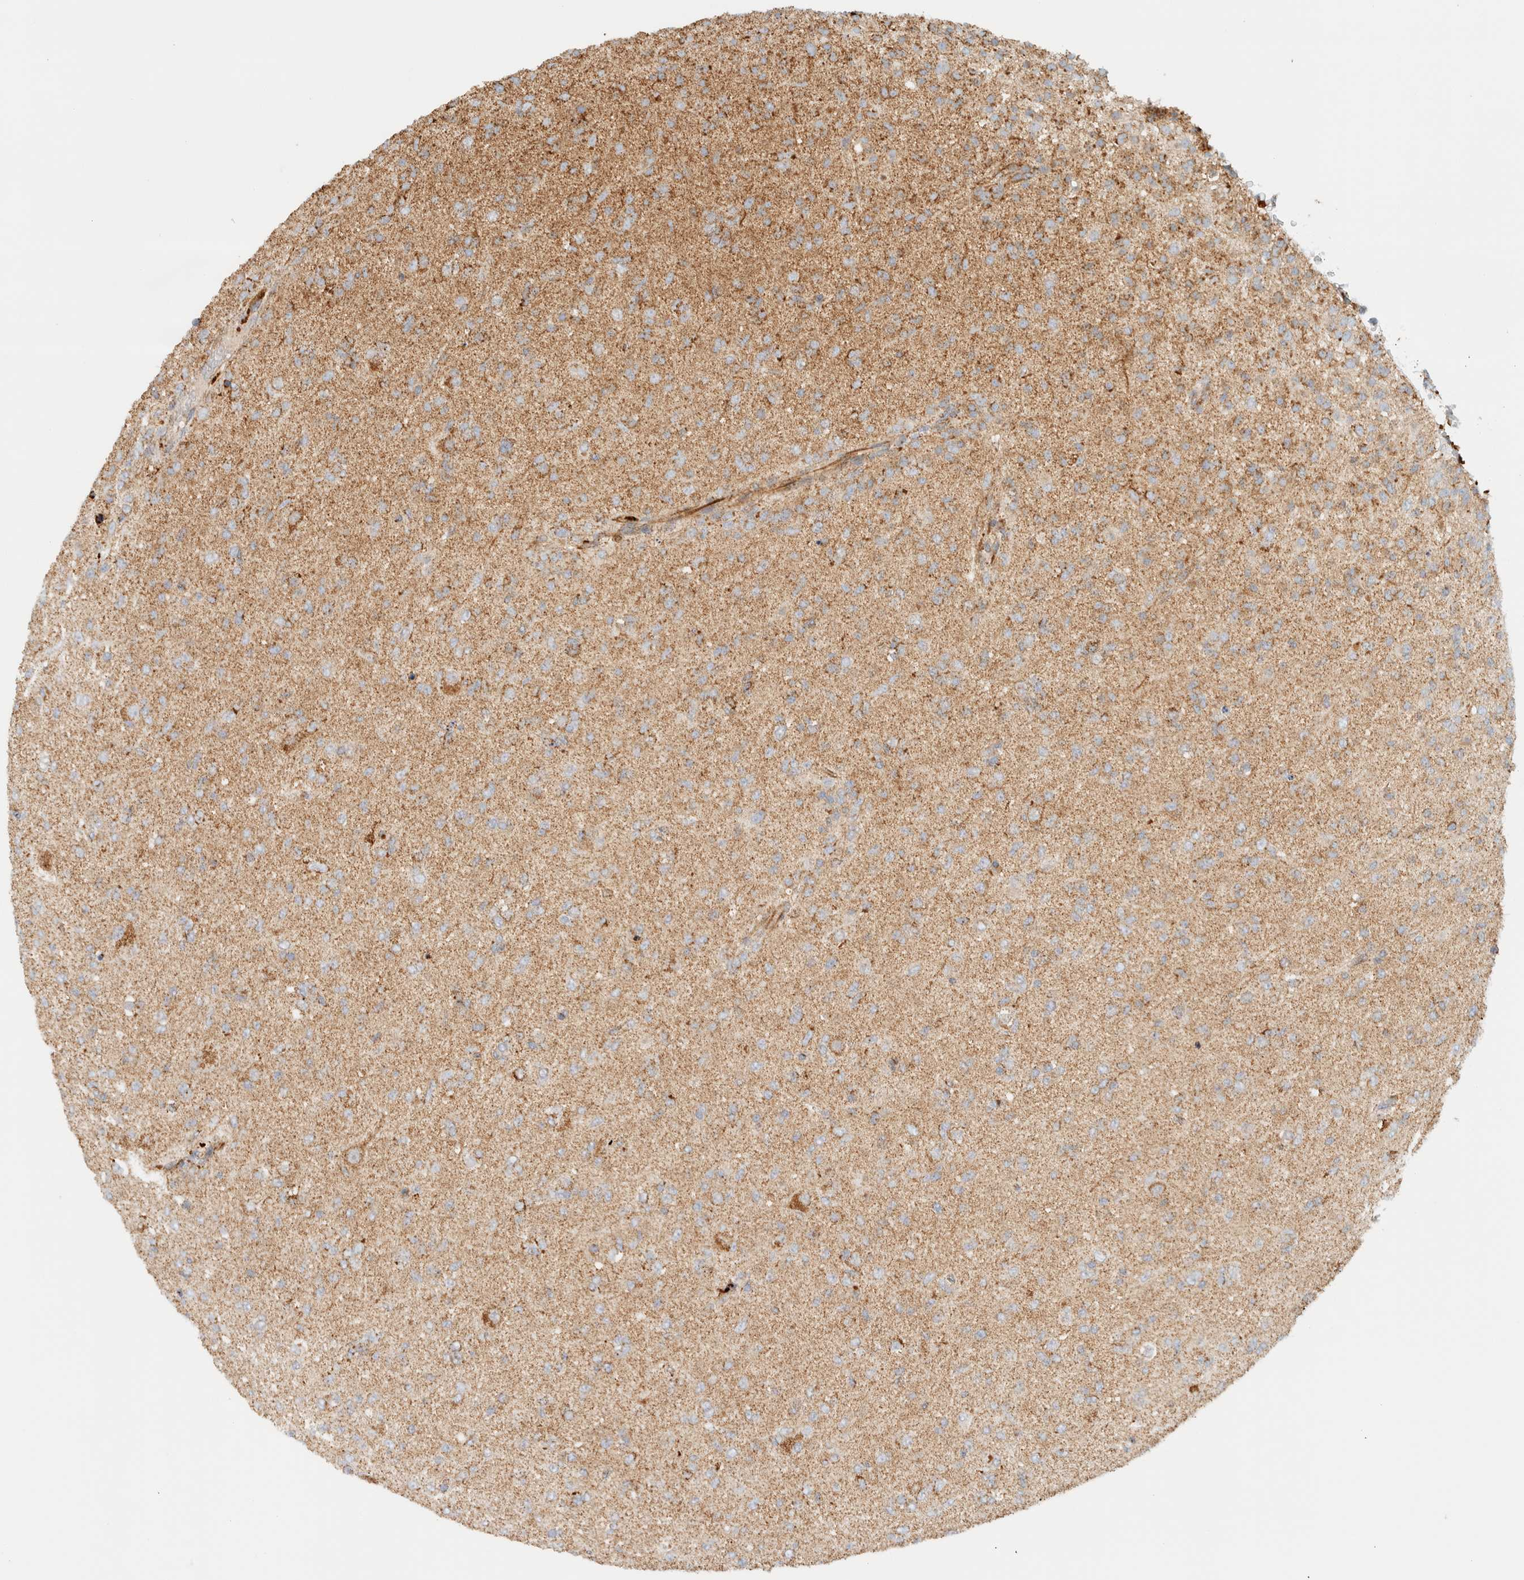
{"staining": {"intensity": "moderate", "quantity": ">75%", "location": "cytoplasmic/membranous"}, "tissue": "glioma", "cell_type": "Tumor cells", "image_type": "cancer", "snomed": [{"axis": "morphology", "description": "Glioma, malignant, Low grade"}, {"axis": "topography", "description": "Brain"}], "caption": "Immunohistochemical staining of glioma exhibits medium levels of moderate cytoplasmic/membranous positivity in approximately >75% of tumor cells. (IHC, brightfield microscopy, high magnification).", "gene": "KIFAP3", "patient": {"sex": "male", "age": 65}}